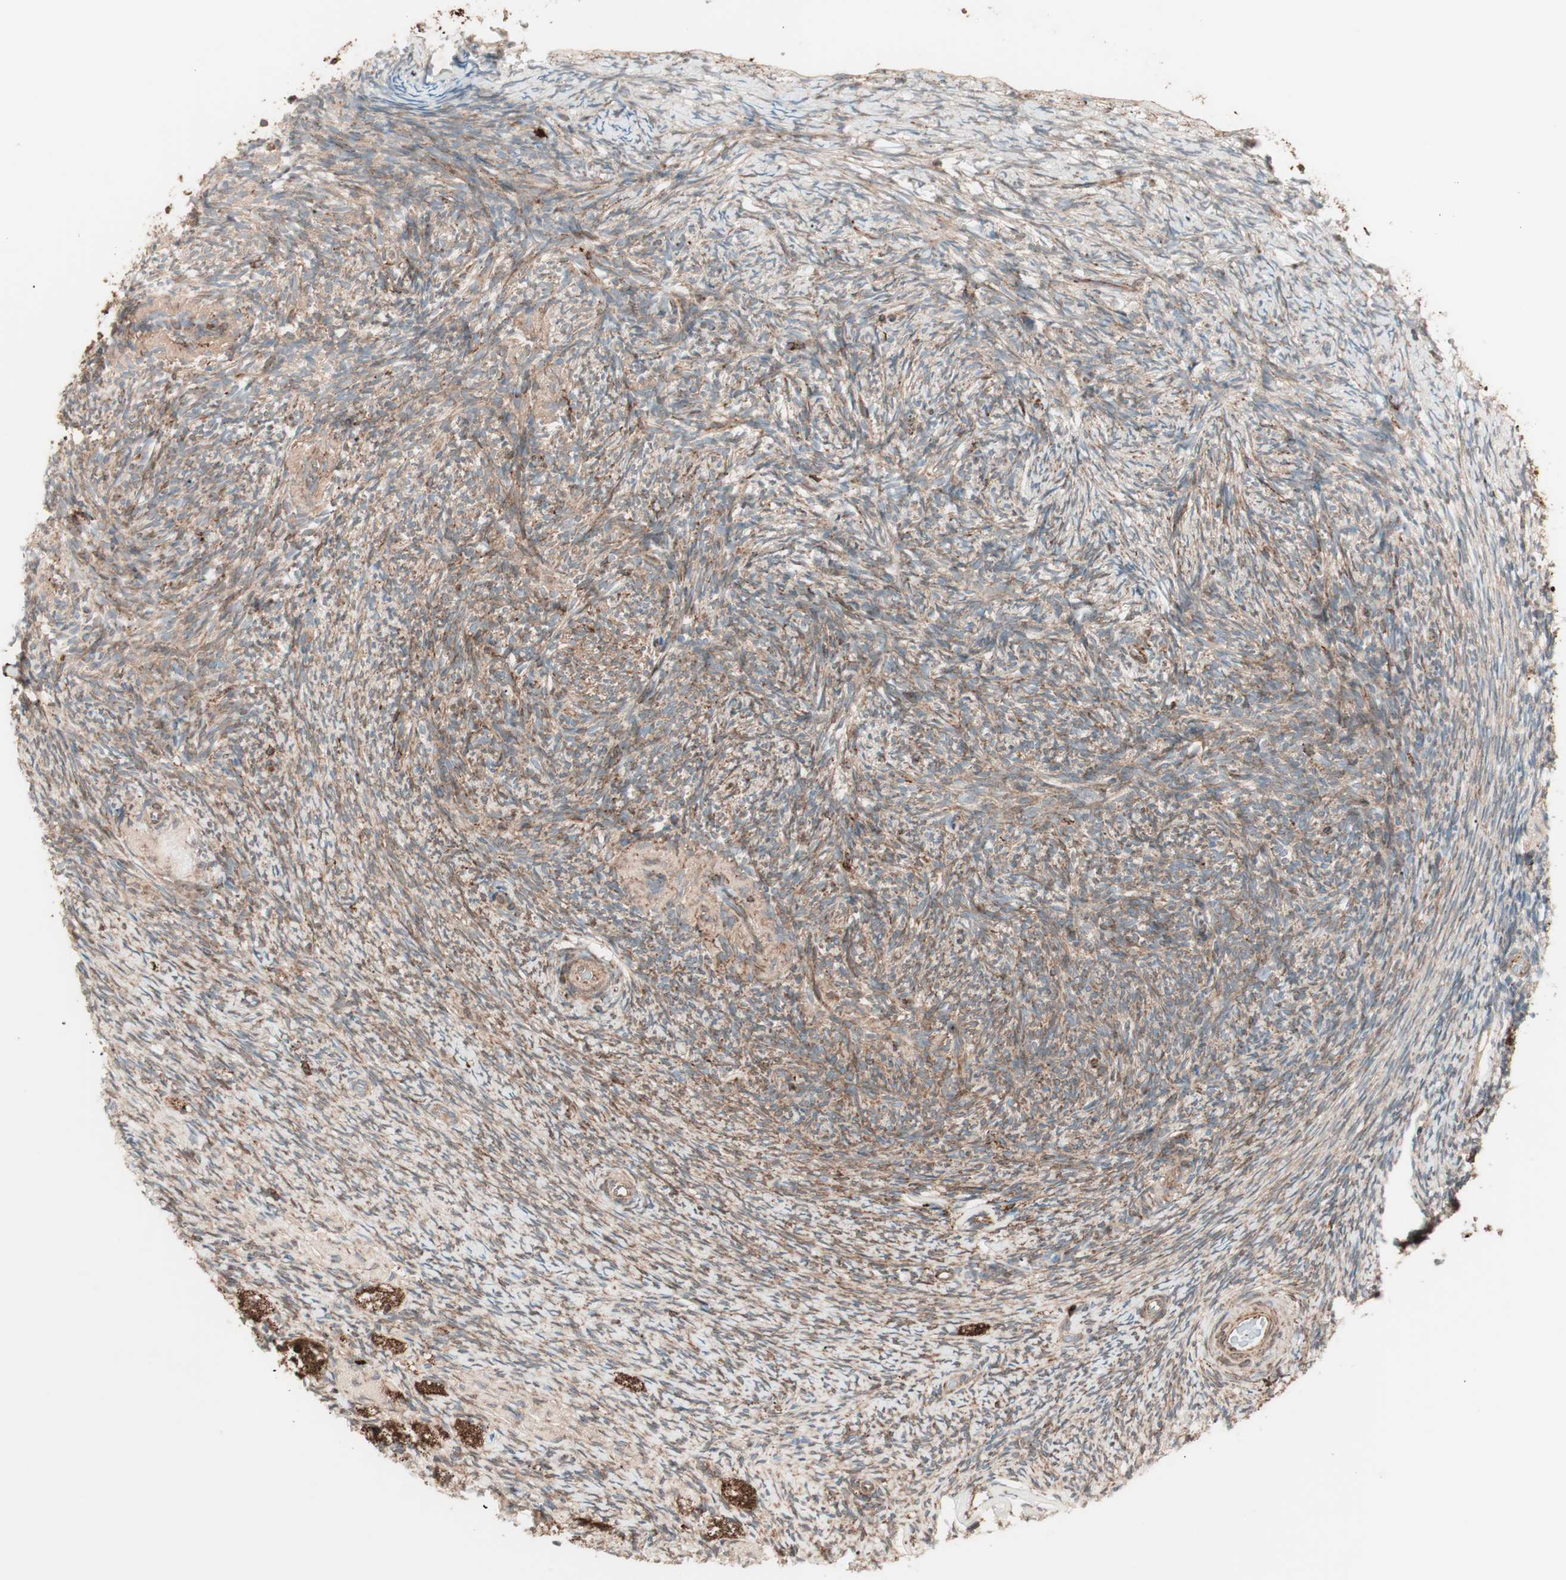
{"staining": {"intensity": "strong", "quantity": ">75%", "location": "cytoplasmic/membranous"}, "tissue": "ovary", "cell_type": "Ovarian stroma cells", "image_type": "normal", "snomed": [{"axis": "morphology", "description": "Normal tissue, NOS"}, {"axis": "topography", "description": "Ovary"}], "caption": "This is an image of immunohistochemistry (IHC) staining of unremarkable ovary, which shows strong staining in the cytoplasmic/membranous of ovarian stroma cells.", "gene": "VEGFA", "patient": {"sex": "female", "age": 60}}